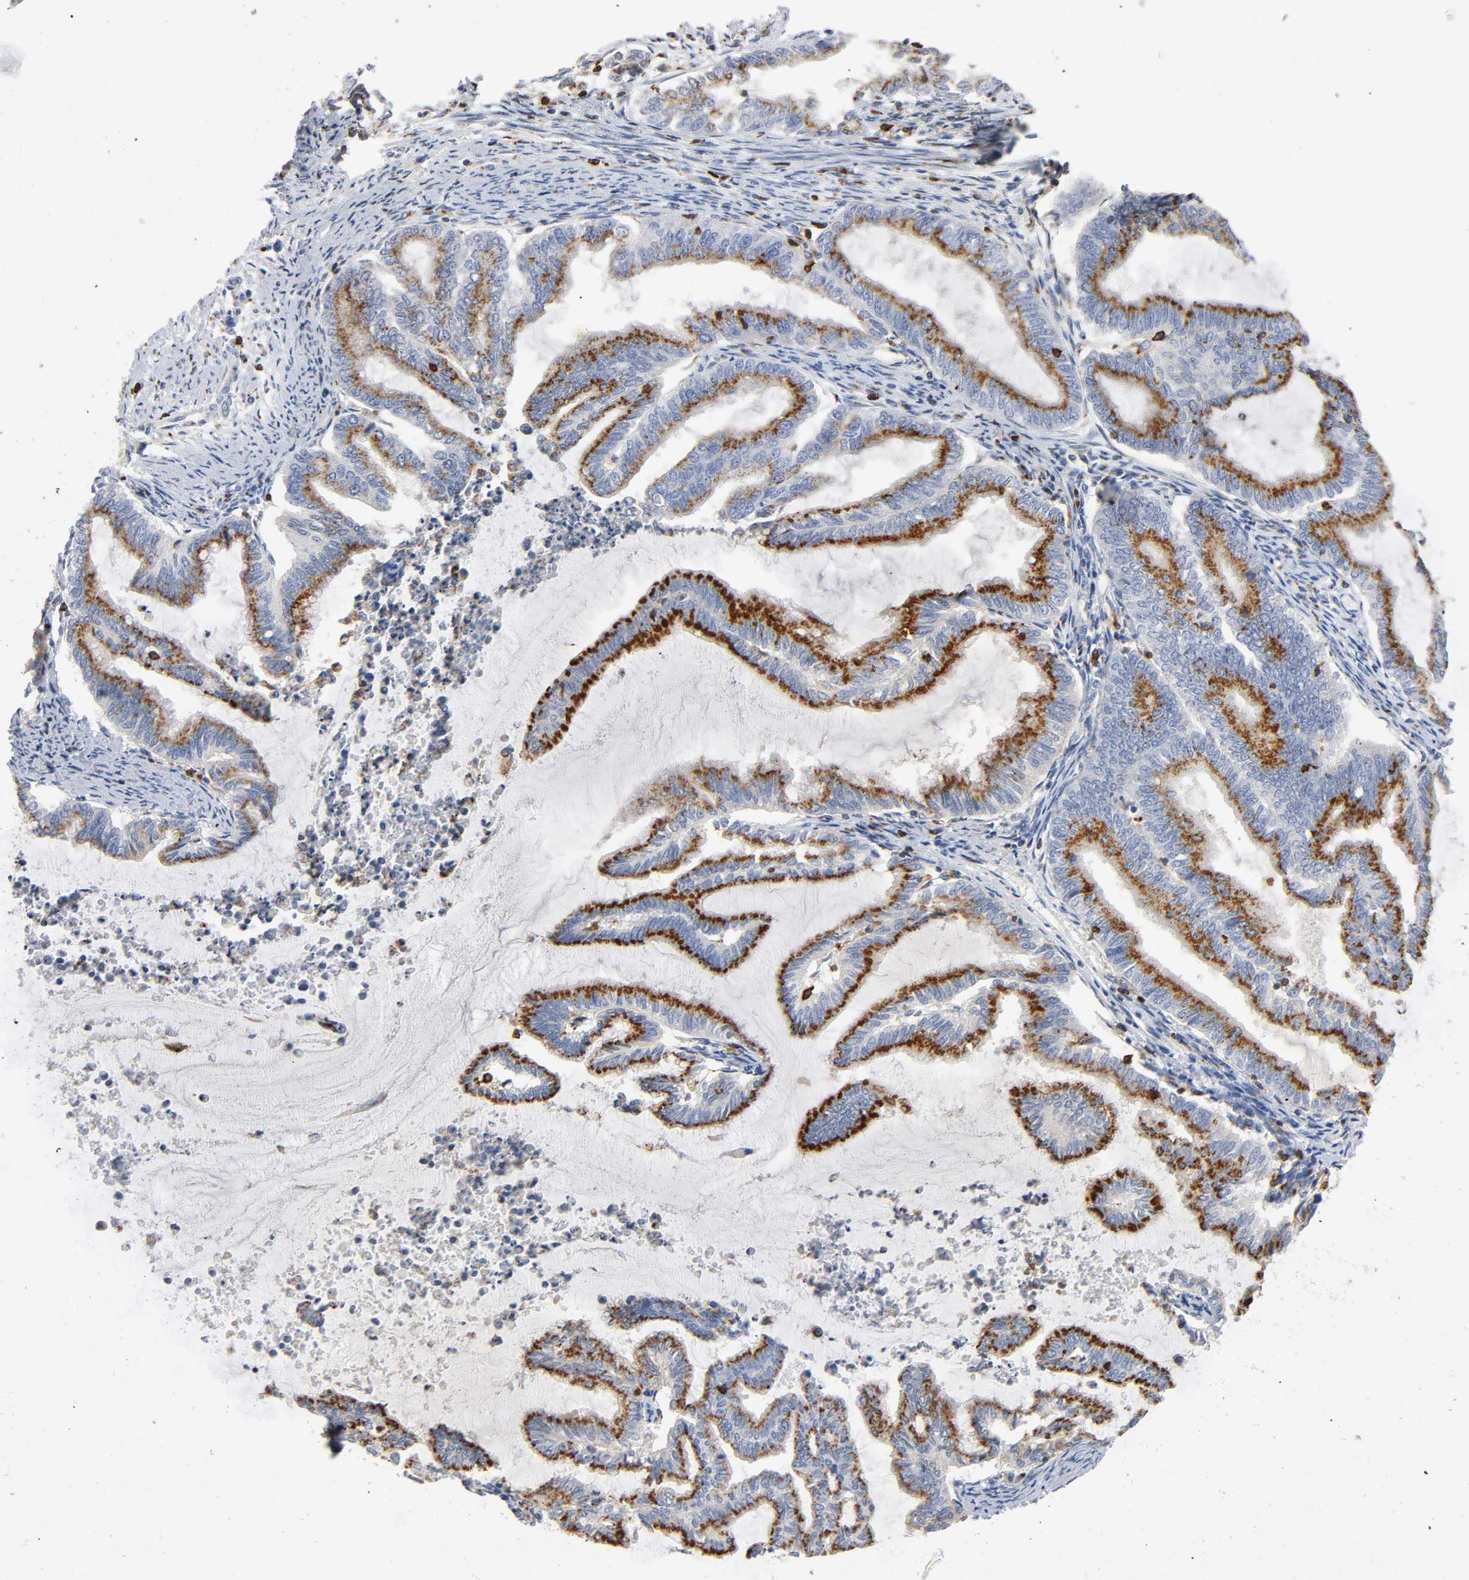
{"staining": {"intensity": "moderate", "quantity": ">75%", "location": "cytoplasmic/membranous"}, "tissue": "endometrial cancer", "cell_type": "Tumor cells", "image_type": "cancer", "snomed": [{"axis": "morphology", "description": "Adenocarcinoma, NOS"}, {"axis": "topography", "description": "Endometrium"}], "caption": "High-power microscopy captured an immunohistochemistry (IHC) image of endometrial cancer, revealing moderate cytoplasmic/membranous positivity in about >75% of tumor cells. (brown staining indicates protein expression, while blue staining denotes nuclei).", "gene": "CAPN10", "patient": {"sex": "female", "age": 79}}